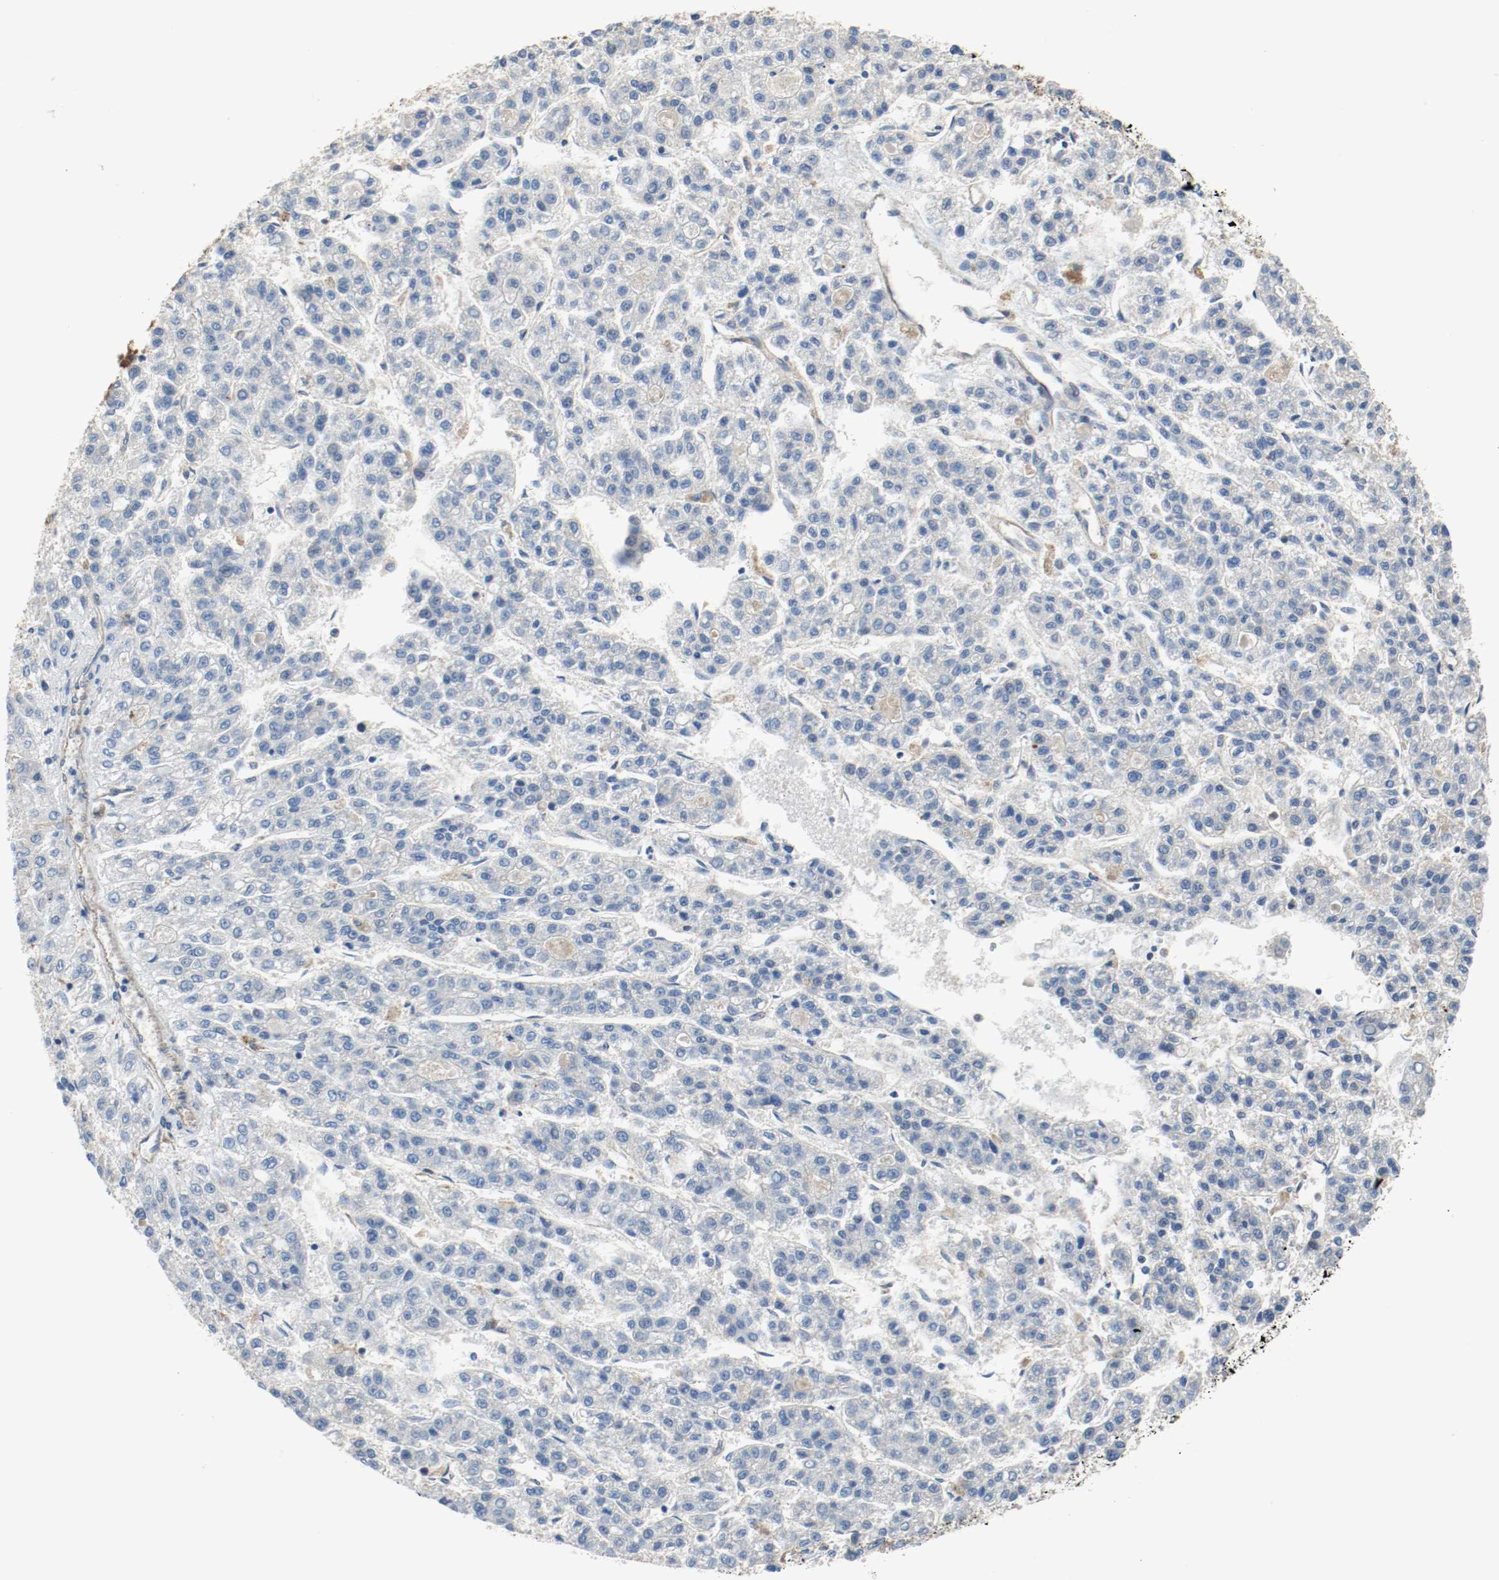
{"staining": {"intensity": "negative", "quantity": "none", "location": "none"}, "tissue": "liver cancer", "cell_type": "Tumor cells", "image_type": "cancer", "snomed": [{"axis": "morphology", "description": "Carcinoma, Hepatocellular, NOS"}, {"axis": "topography", "description": "Liver"}], "caption": "Tumor cells show no significant expression in hepatocellular carcinoma (liver). (IHC, brightfield microscopy, high magnification).", "gene": "TUBA3D", "patient": {"sex": "male", "age": 70}}